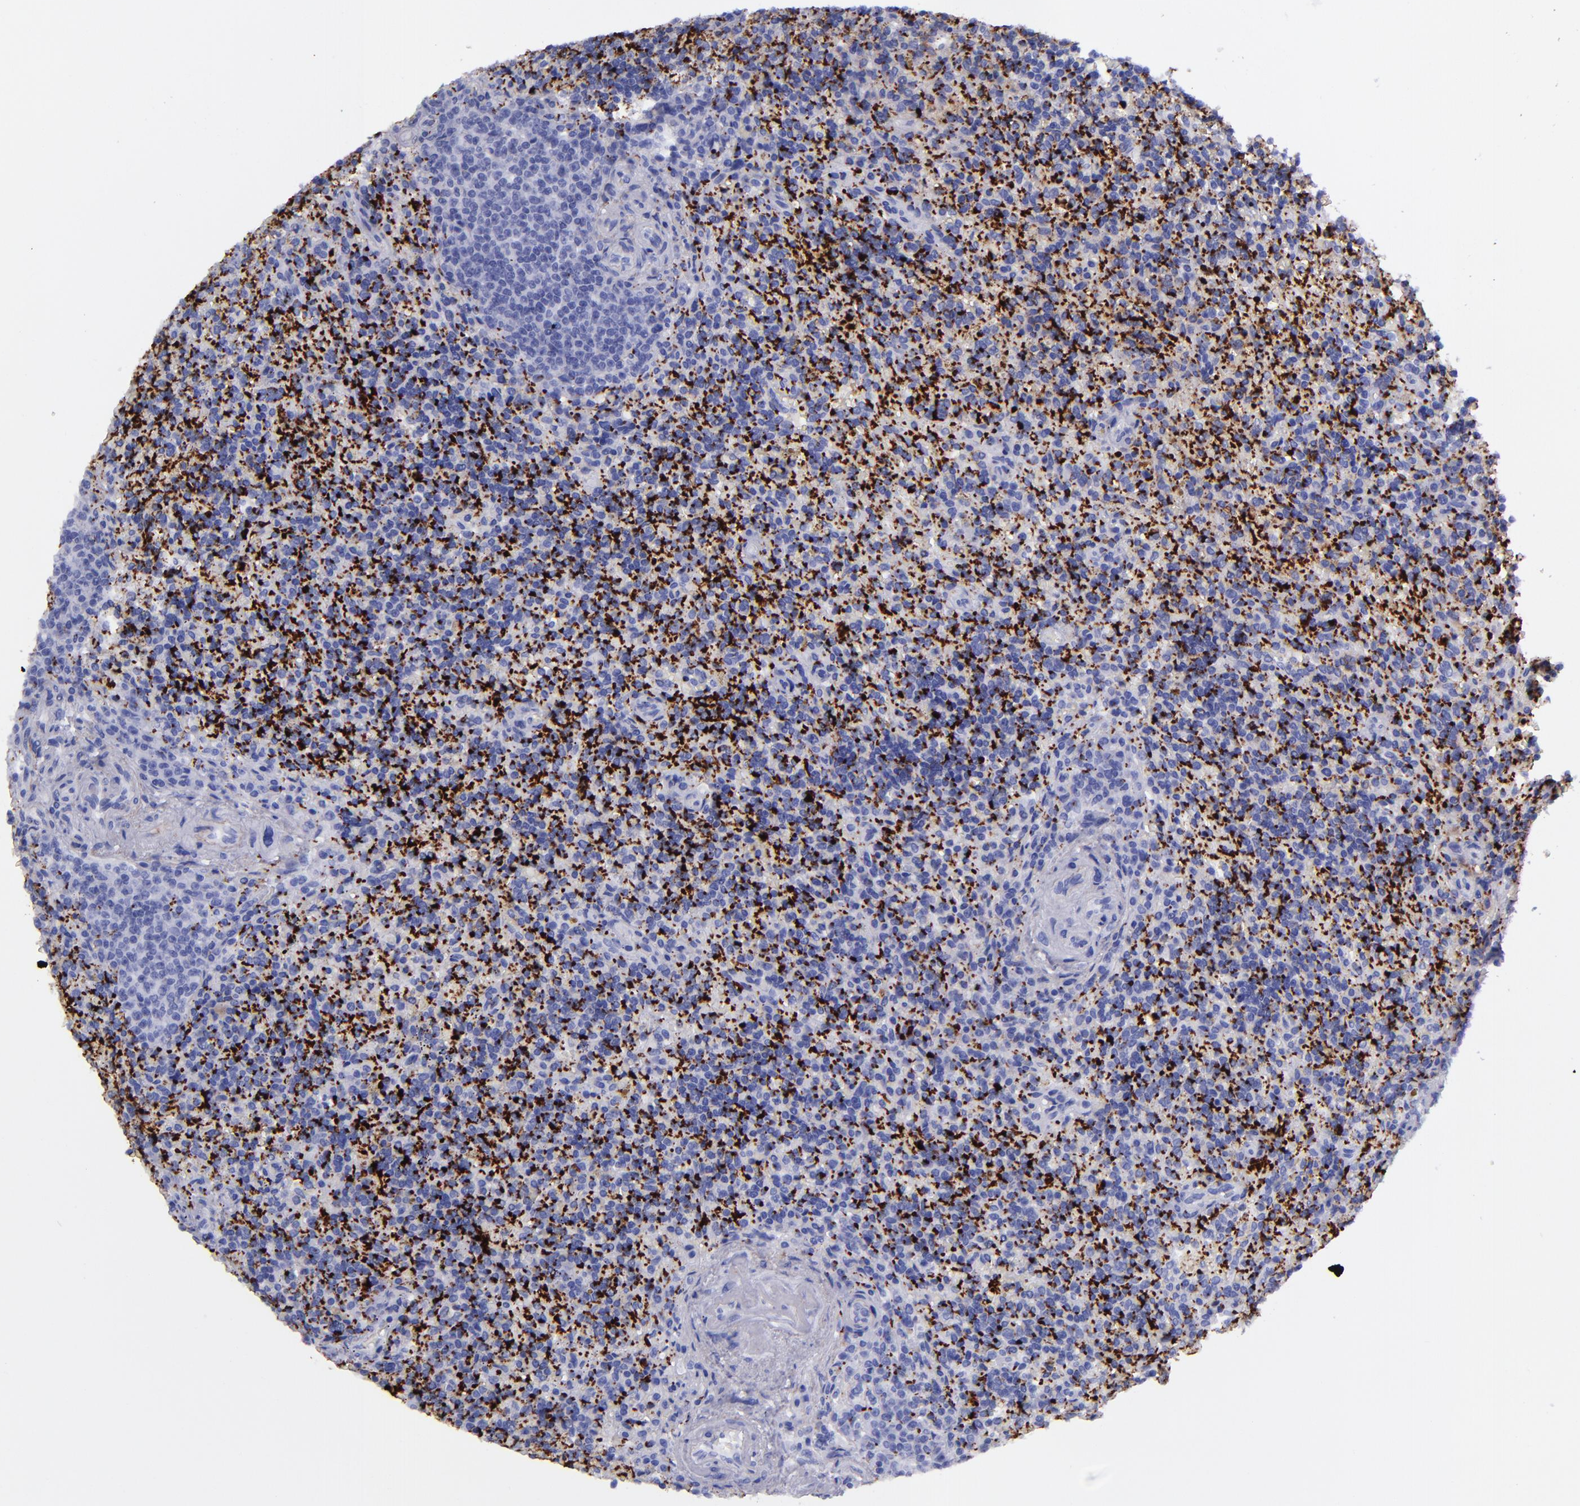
{"staining": {"intensity": "negative", "quantity": "none", "location": "none"}, "tissue": "lymphoma", "cell_type": "Tumor cells", "image_type": "cancer", "snomed": [{"axis": "morphology", "description": "Malignant lymphoma, non-Hodgkin's type, Low grade"}, {"axis": "topography", "description": "Spleen"}], "caption": "Image shows no protein positivity in tumor cells of low-grade malignant lymphoma, non-Hodgkin's type tissue.", "gene": "EFCAB13", "patient": {"sex": "male", "age": 67}}